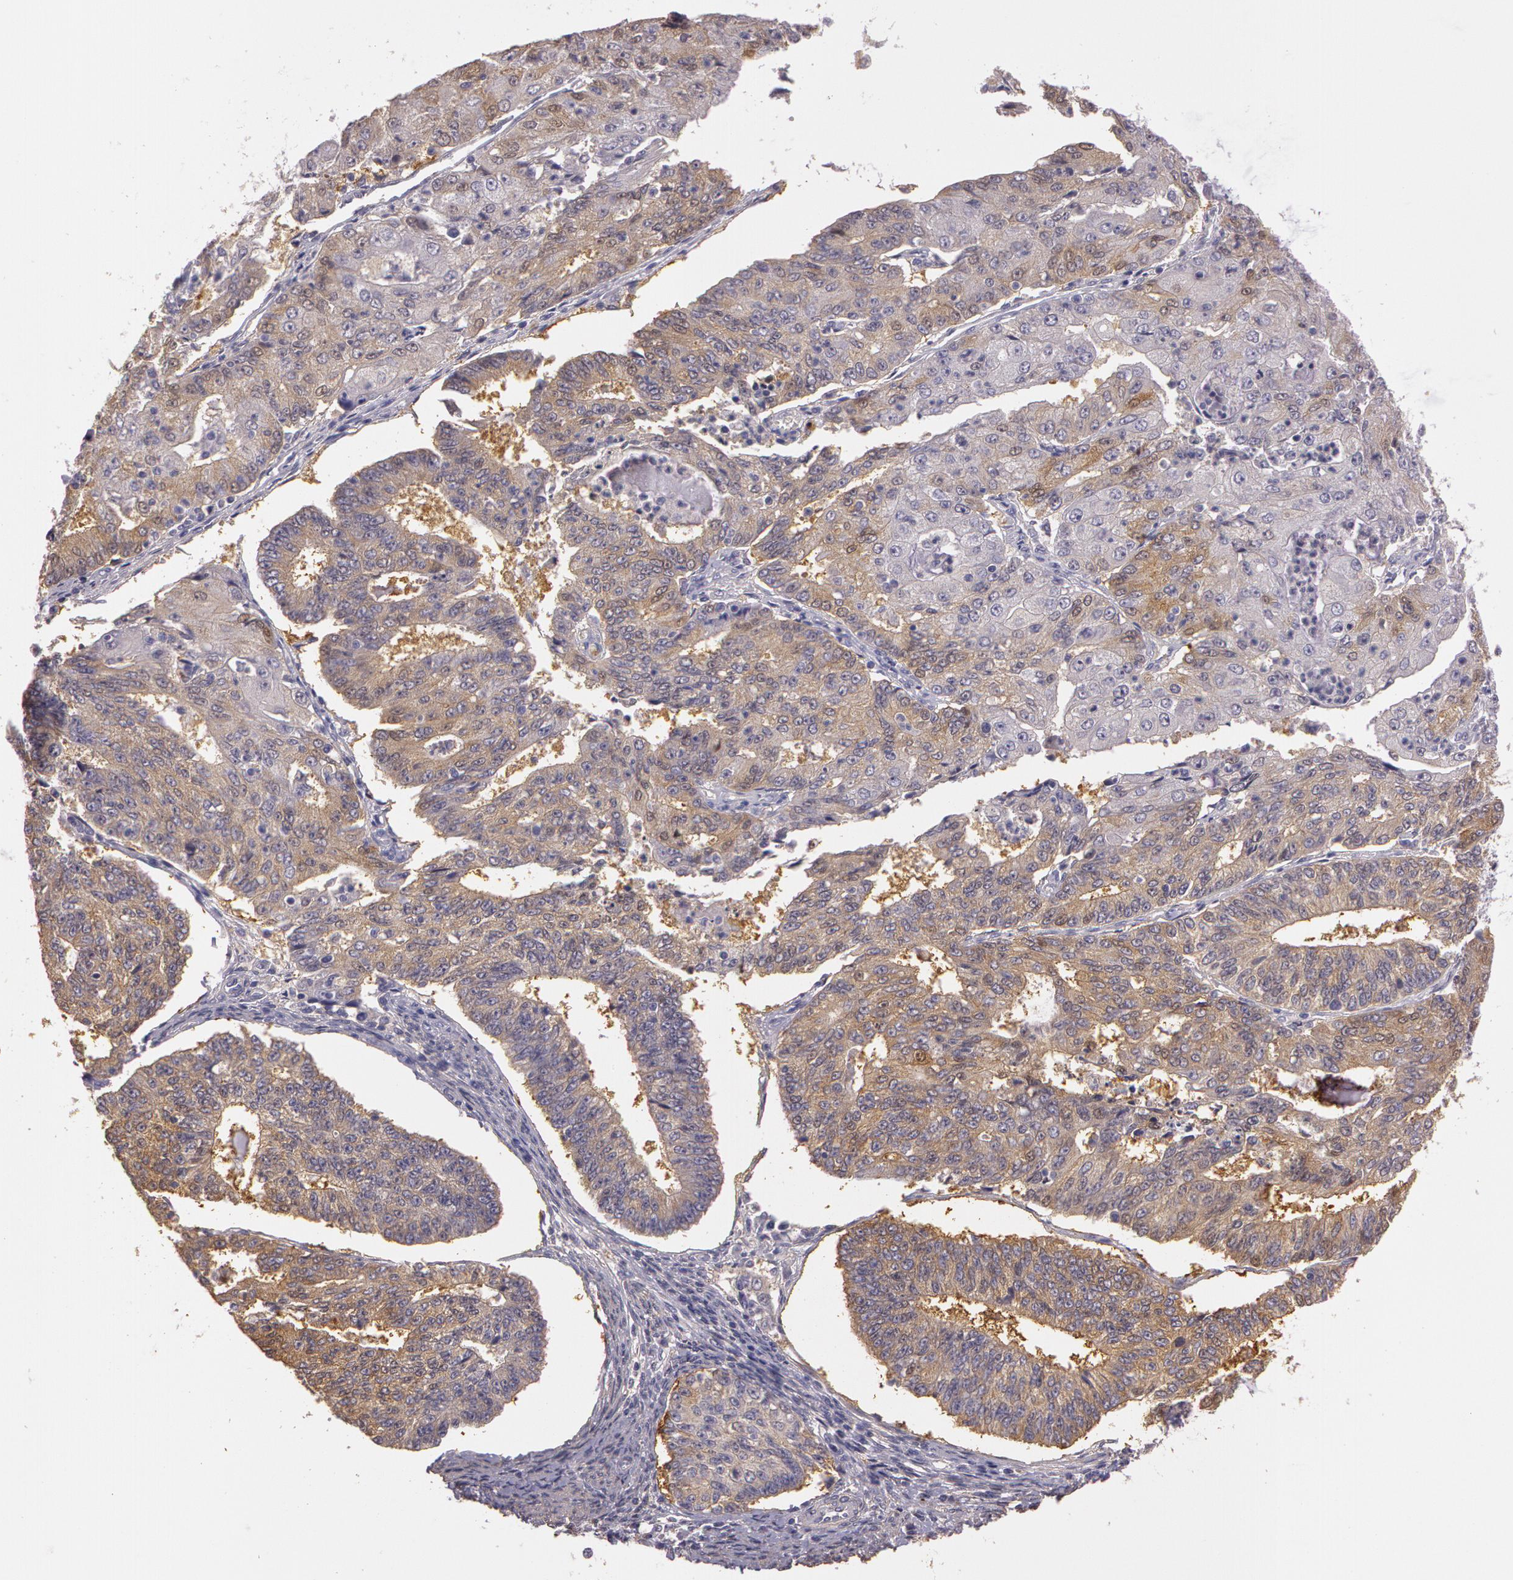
{"staining": {"intensity": "weak", "quantity": "25%-75%", "location": "cytoplasmic/membranous"}, "tissue": "endometrial cancer", "cell_type": "Tumor cells", "image_type": "cancer", "snomed": [{"axis": "morphology", "description": "Adenocarcinoma, NOS"}, {"axis": "topography", "description": "Endometrium"}], "caption": "Tumor cells show weak cytoplasmic/membranous expression in approximately 25%-75% of cells in endometrial cancer (adenocarcinoma). Nuclei are stained in blue.", "gene": "G2E3", "patient": {"sex": "female", "age": 56}}